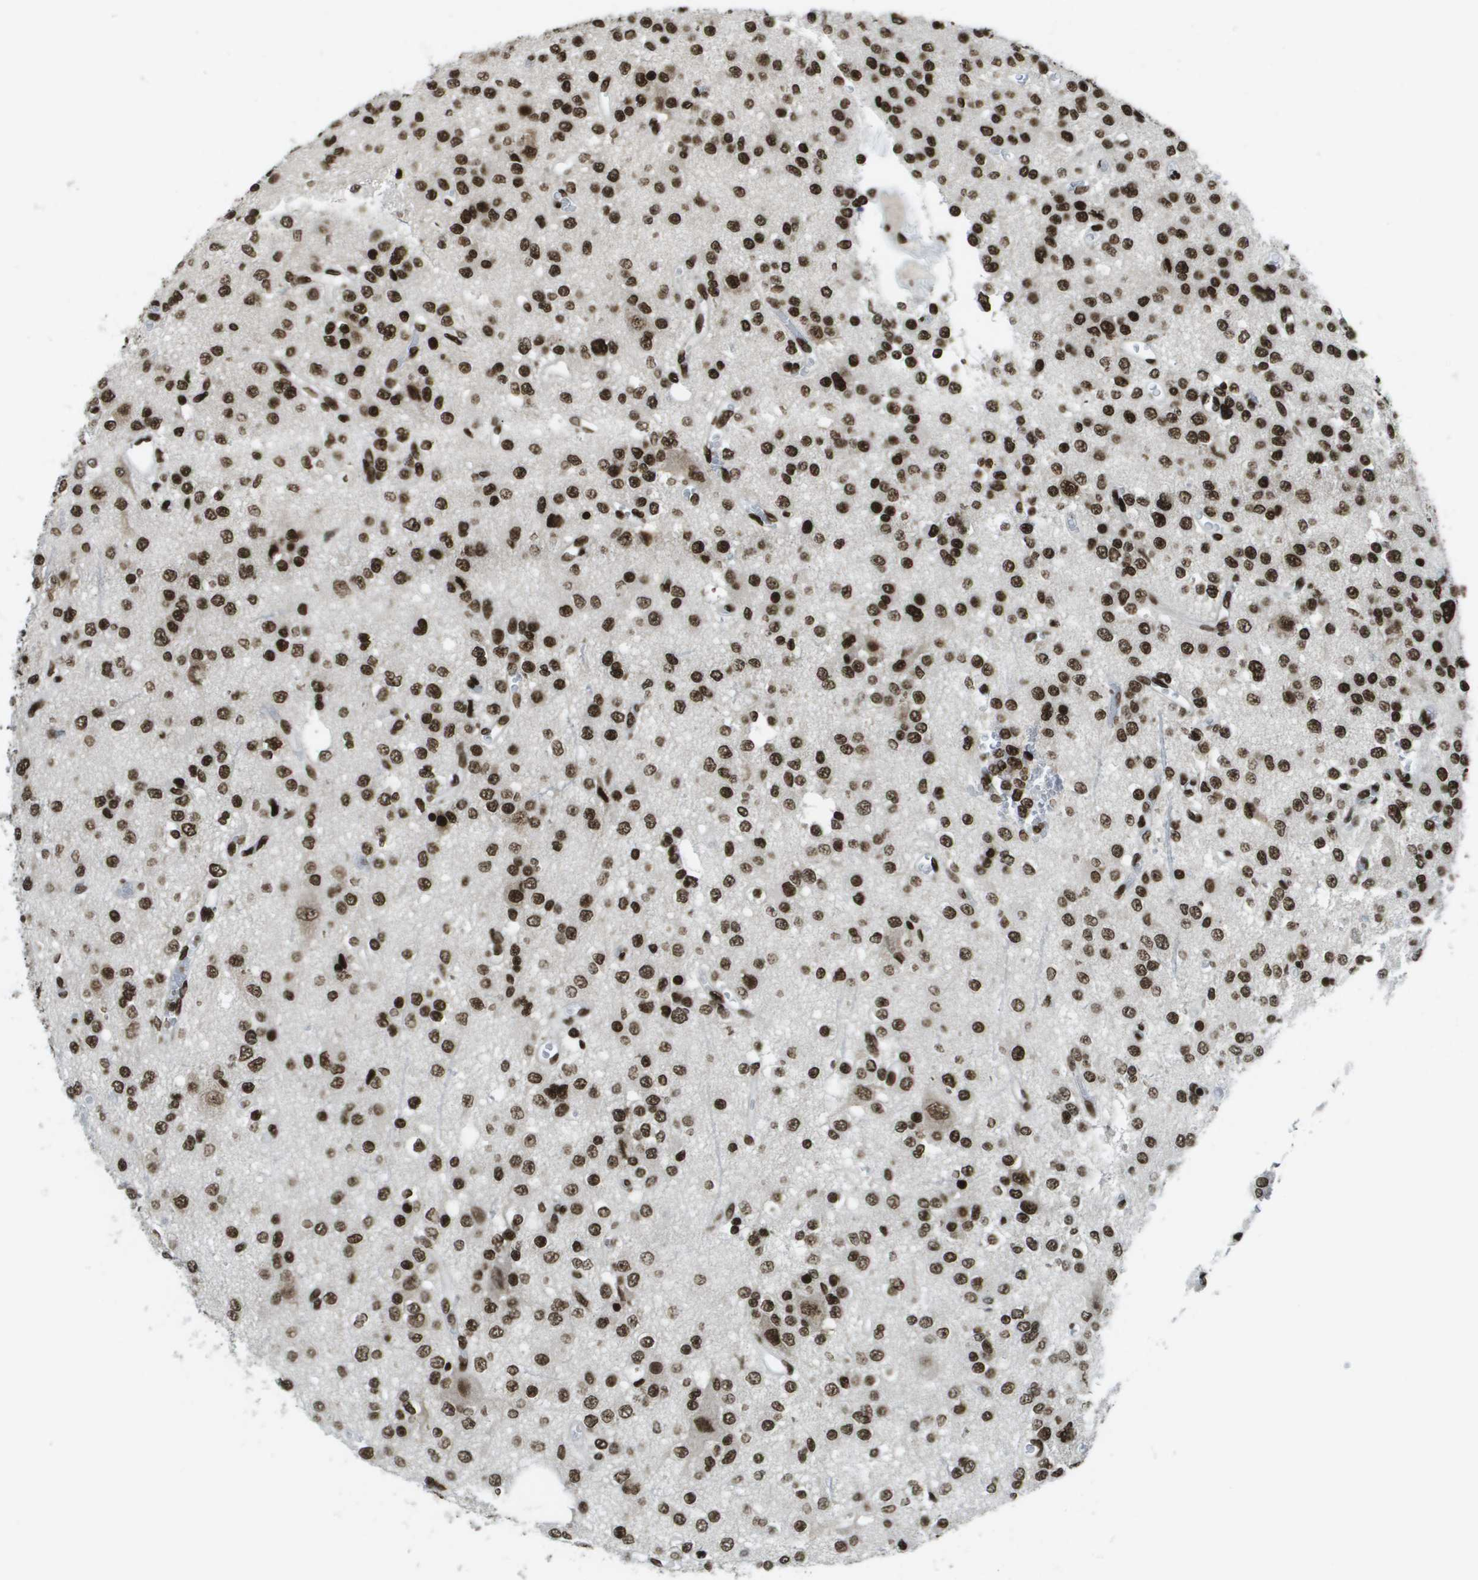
{"staining": {"intensity": "strong", "quantity": ">75%", "location": "nuclear"}, "tissue": "glioma", "cell_type": "Tumor cells", "image_type": "cancer", "snomed": [{"axis": "morphology", "description": "Glioma, malignant, Low grade"}, {"axis": "topography", "description": "Brain"}], "caption": "Human glioma stained with a brown dye exhibits strong nuclear positive staining in approximately >75% of tumor cells.", "gene": "GLYR1", "patient": {"sex": "male", "age": 38}}